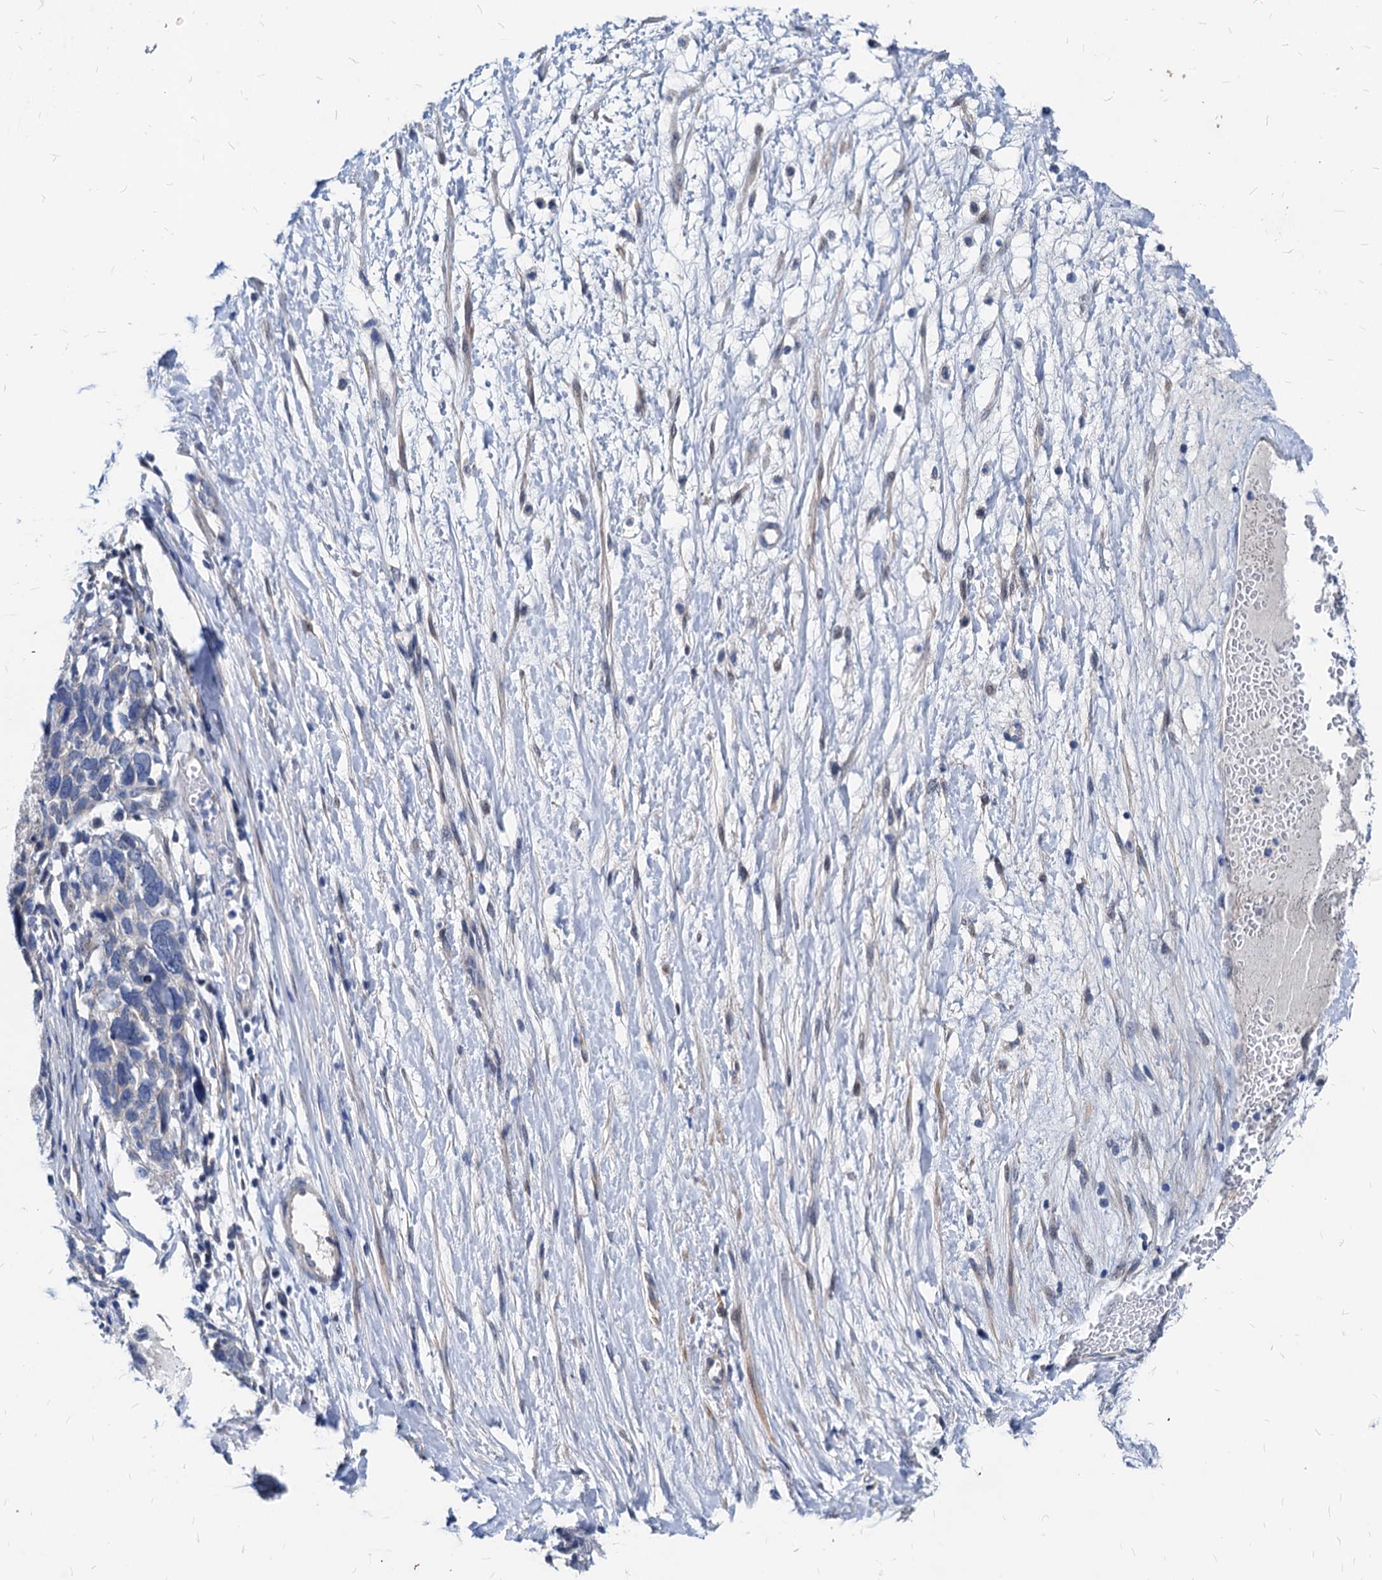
{"staining": {"intensity": "negative", "quantity": "none", "location": "none"}, "tissue": "ovarian cancer", "cell_type": "Tumor cells", "image_type": "cancer", "snomed": [{"axis": "morphology", "description": "Cystadenocarcinoma, serous, NOS"}, {"axis": "topography", "description": "Ovary"}], "caption": "Immunohistochemistry (IHC) histopathology image of neoplastic tissue: human ovarian cancer (serous cystadenocarcinoma) stained with DAB (3,3'-diaminobenzidine) exhibits no significant protein positivity in tumor cells. Brightfield microscopy of immunohistochemistry stained with DAB (brown) and hematoxylin (blue), captured at high magnification.", "gene": "HSF2", "patient": {"sex": "female", "age": 54}}